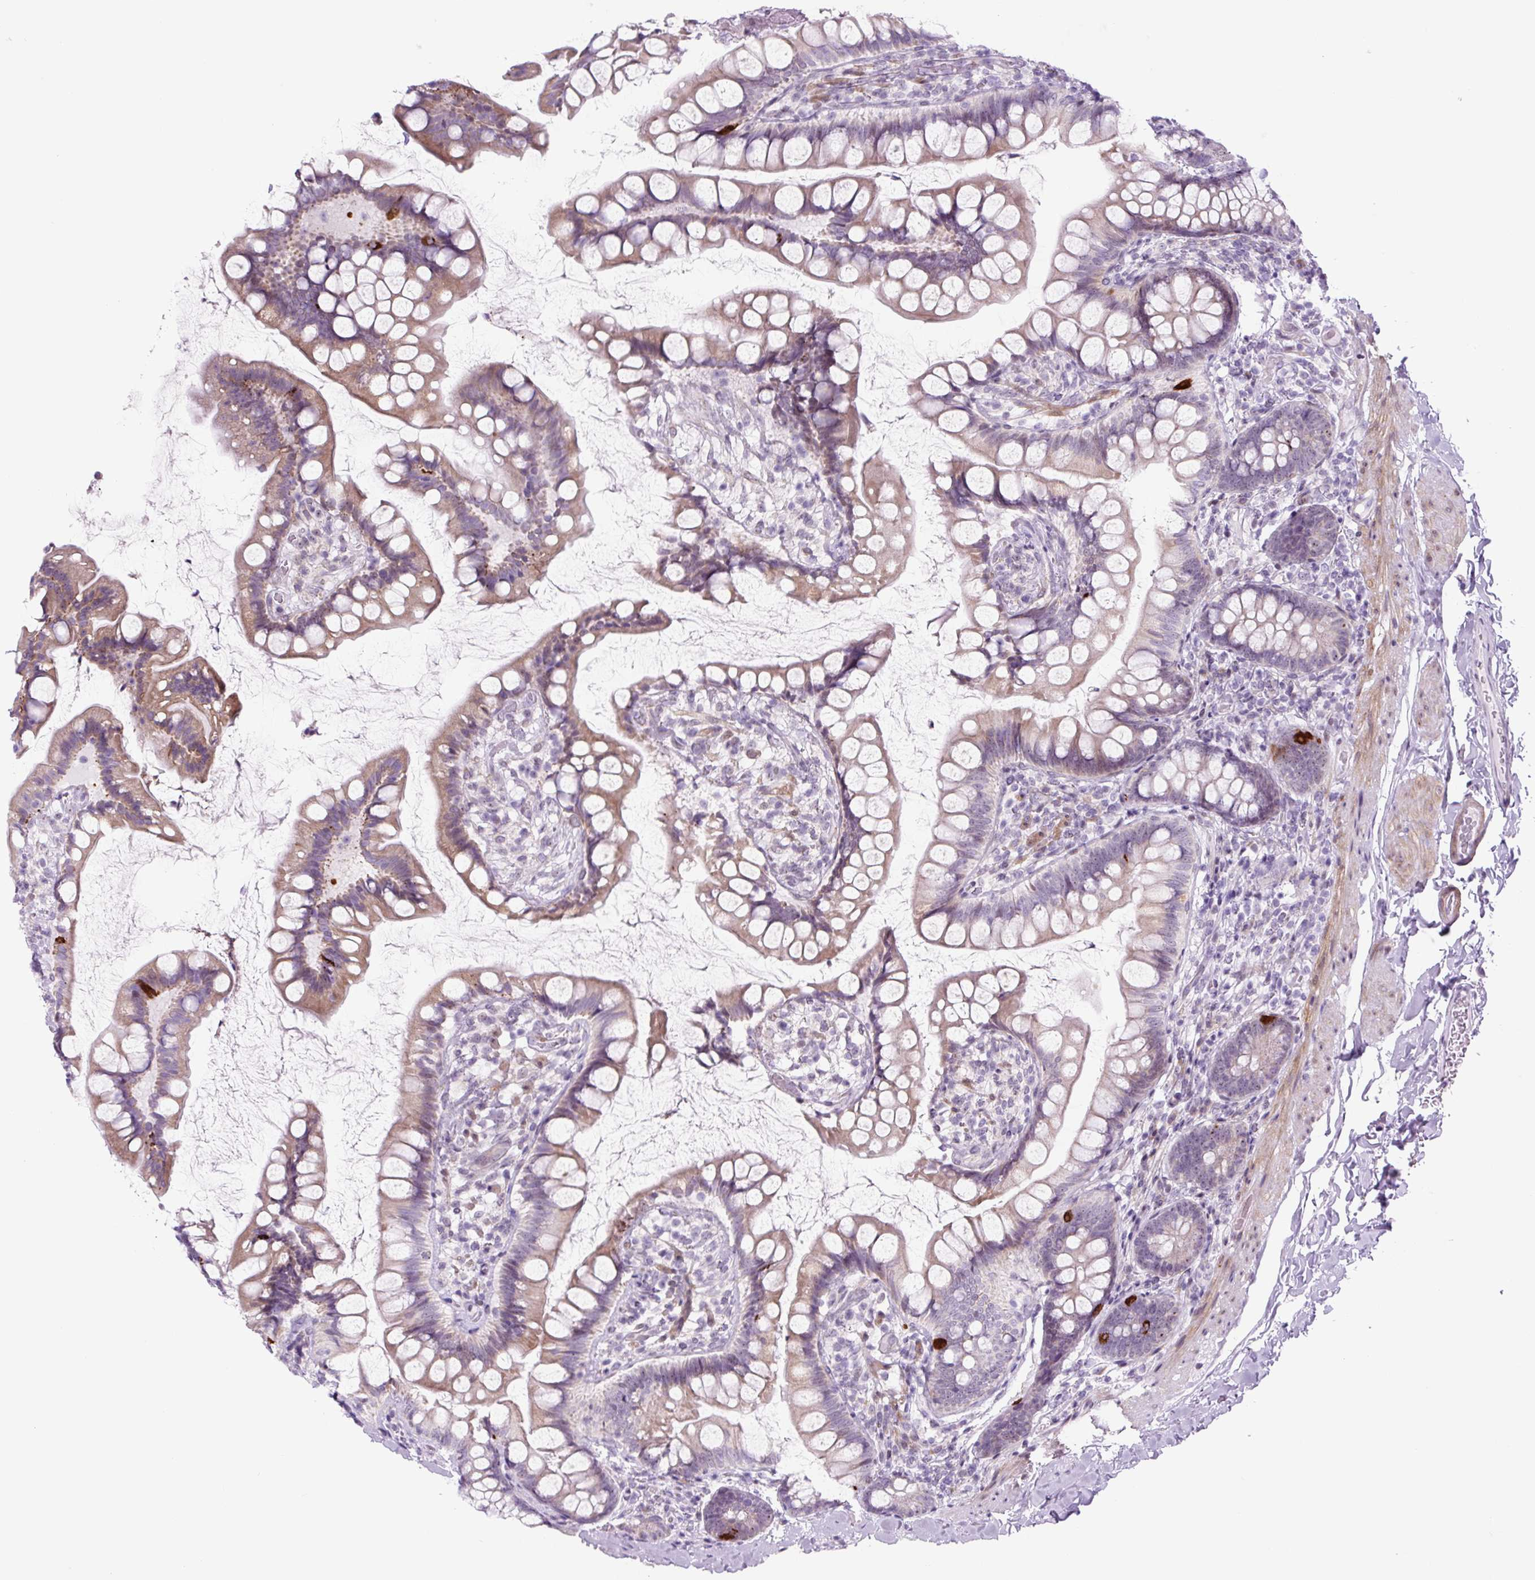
{"staining": {"intensity": "strong", "quantity": "<25%", "location": "cytoplasmic/membranous"}, "tissue": "small intestine", "cell_type": "Glandular cells", "image_type": "normal", "snomed": [{"axis": "morphology", "description": "Normal tissue, NOS"}, {"axis": "topography", "description": "Small intestine"}], "caption": "IHC micrograph of benign human small intestine stained for a protein (brown), which shows medium levels of strong cytoplasmic/membranous expression in about <25% of glandular cells.", "gene": "RRS1", "patient": {"sex": "male", "age": 70}}